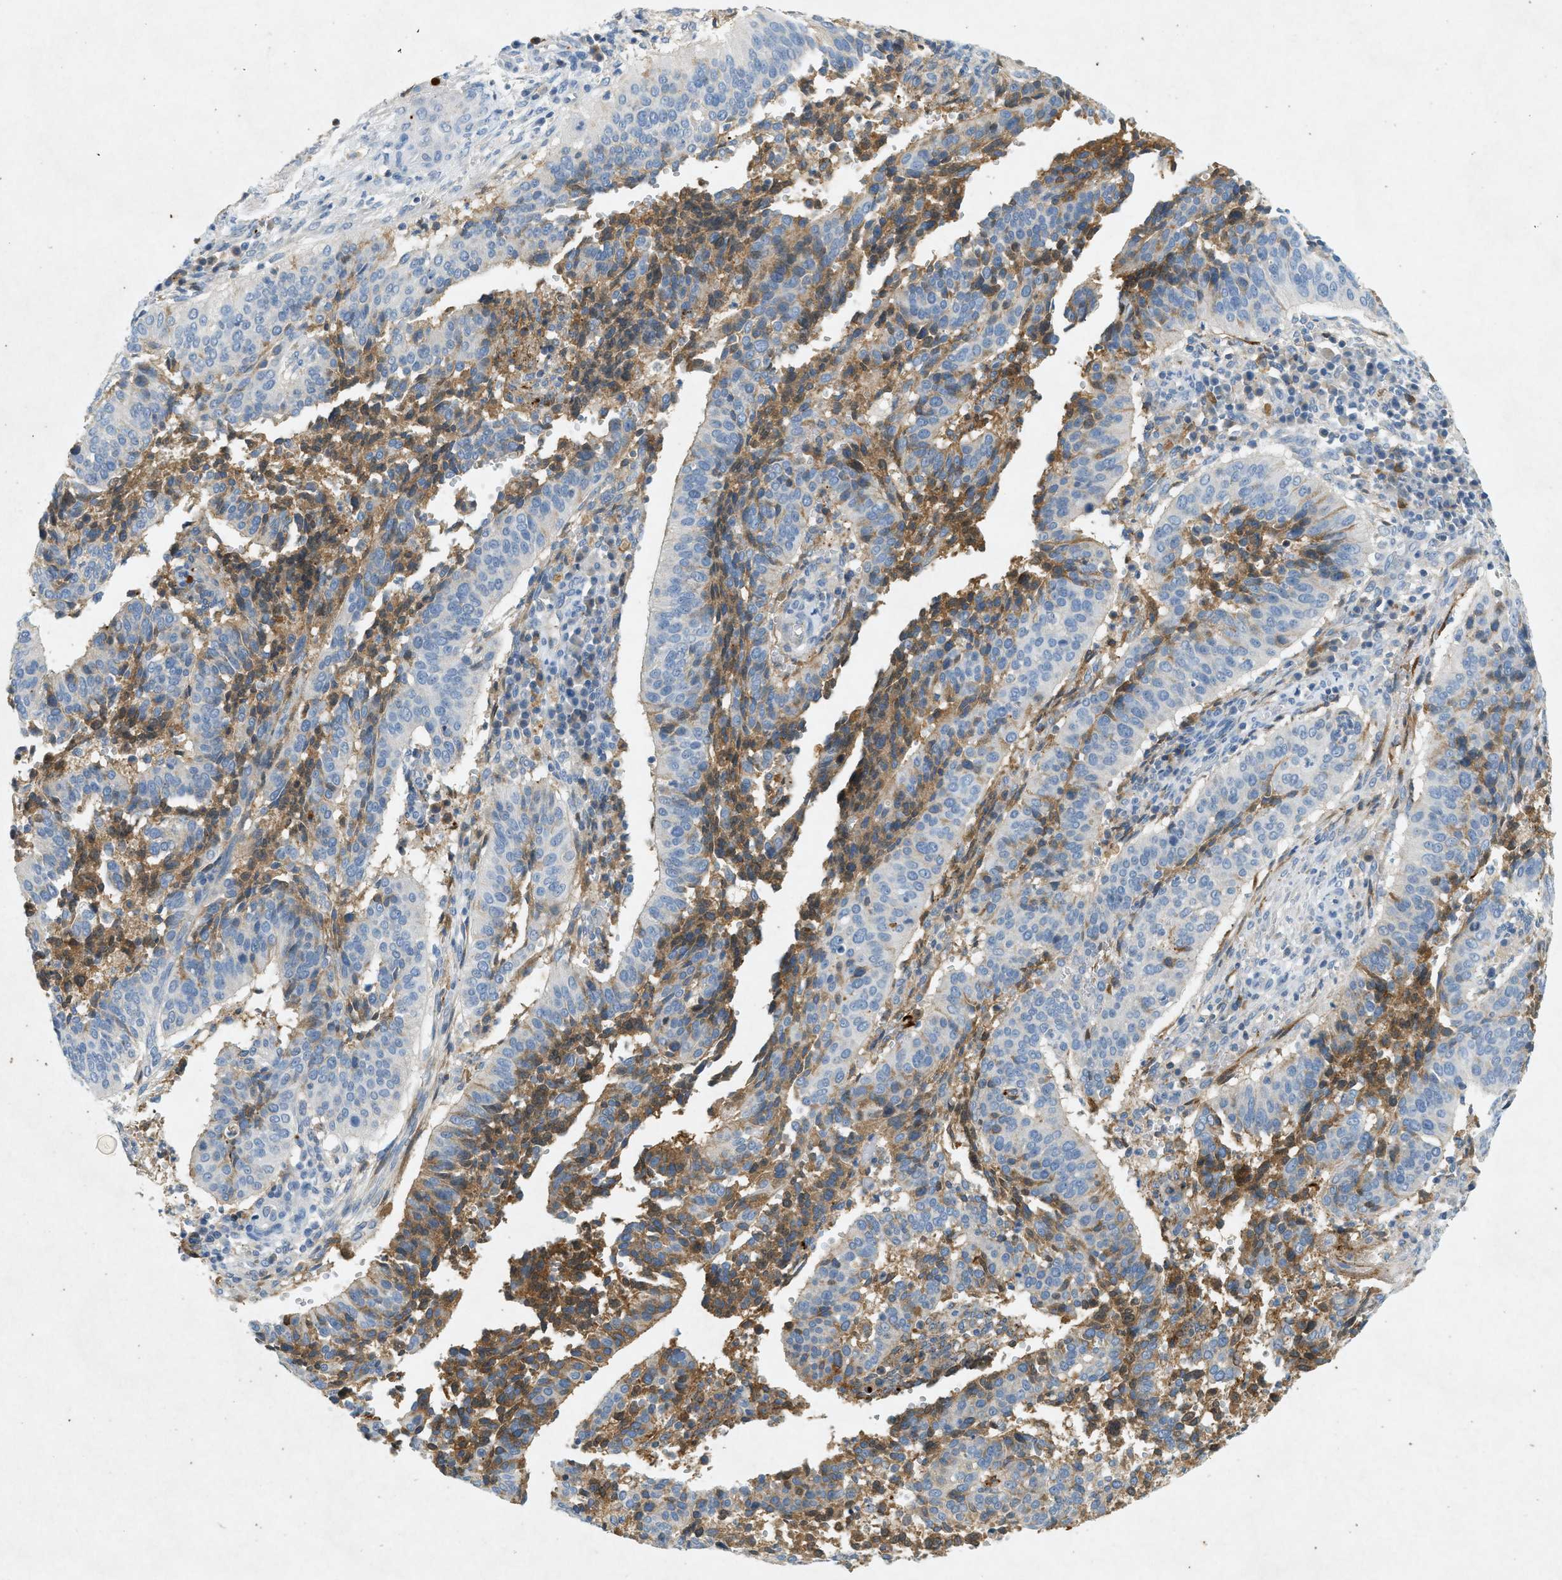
{"staining": {"intensity": "moderate", "quantity": "<25%", "location": "cytoplasmic/membranous"}, "tissue": "cervical cancer", "cell_type": "Tumor cells", "image_type": "cancer", "snomed": [{"axis": "morphology", "description": "Normal tissue, NOS"}, {"axis": "morphology", "description": "Squamous cell carcinoma, NOS"}, {"axis": "topography", "description": "Cervix"}], "caption": "This histopathology image demonstrates squamous cell carcinoma (cervical) stained with immunohistochemistry to label a protein in brown. The cytoplasmic/membranous of tumor cells show moderate positivity for the protein. Nuclei are counter-stained blue.", "gene": "F2", "patient": {"sex": "female", "age": 39}}